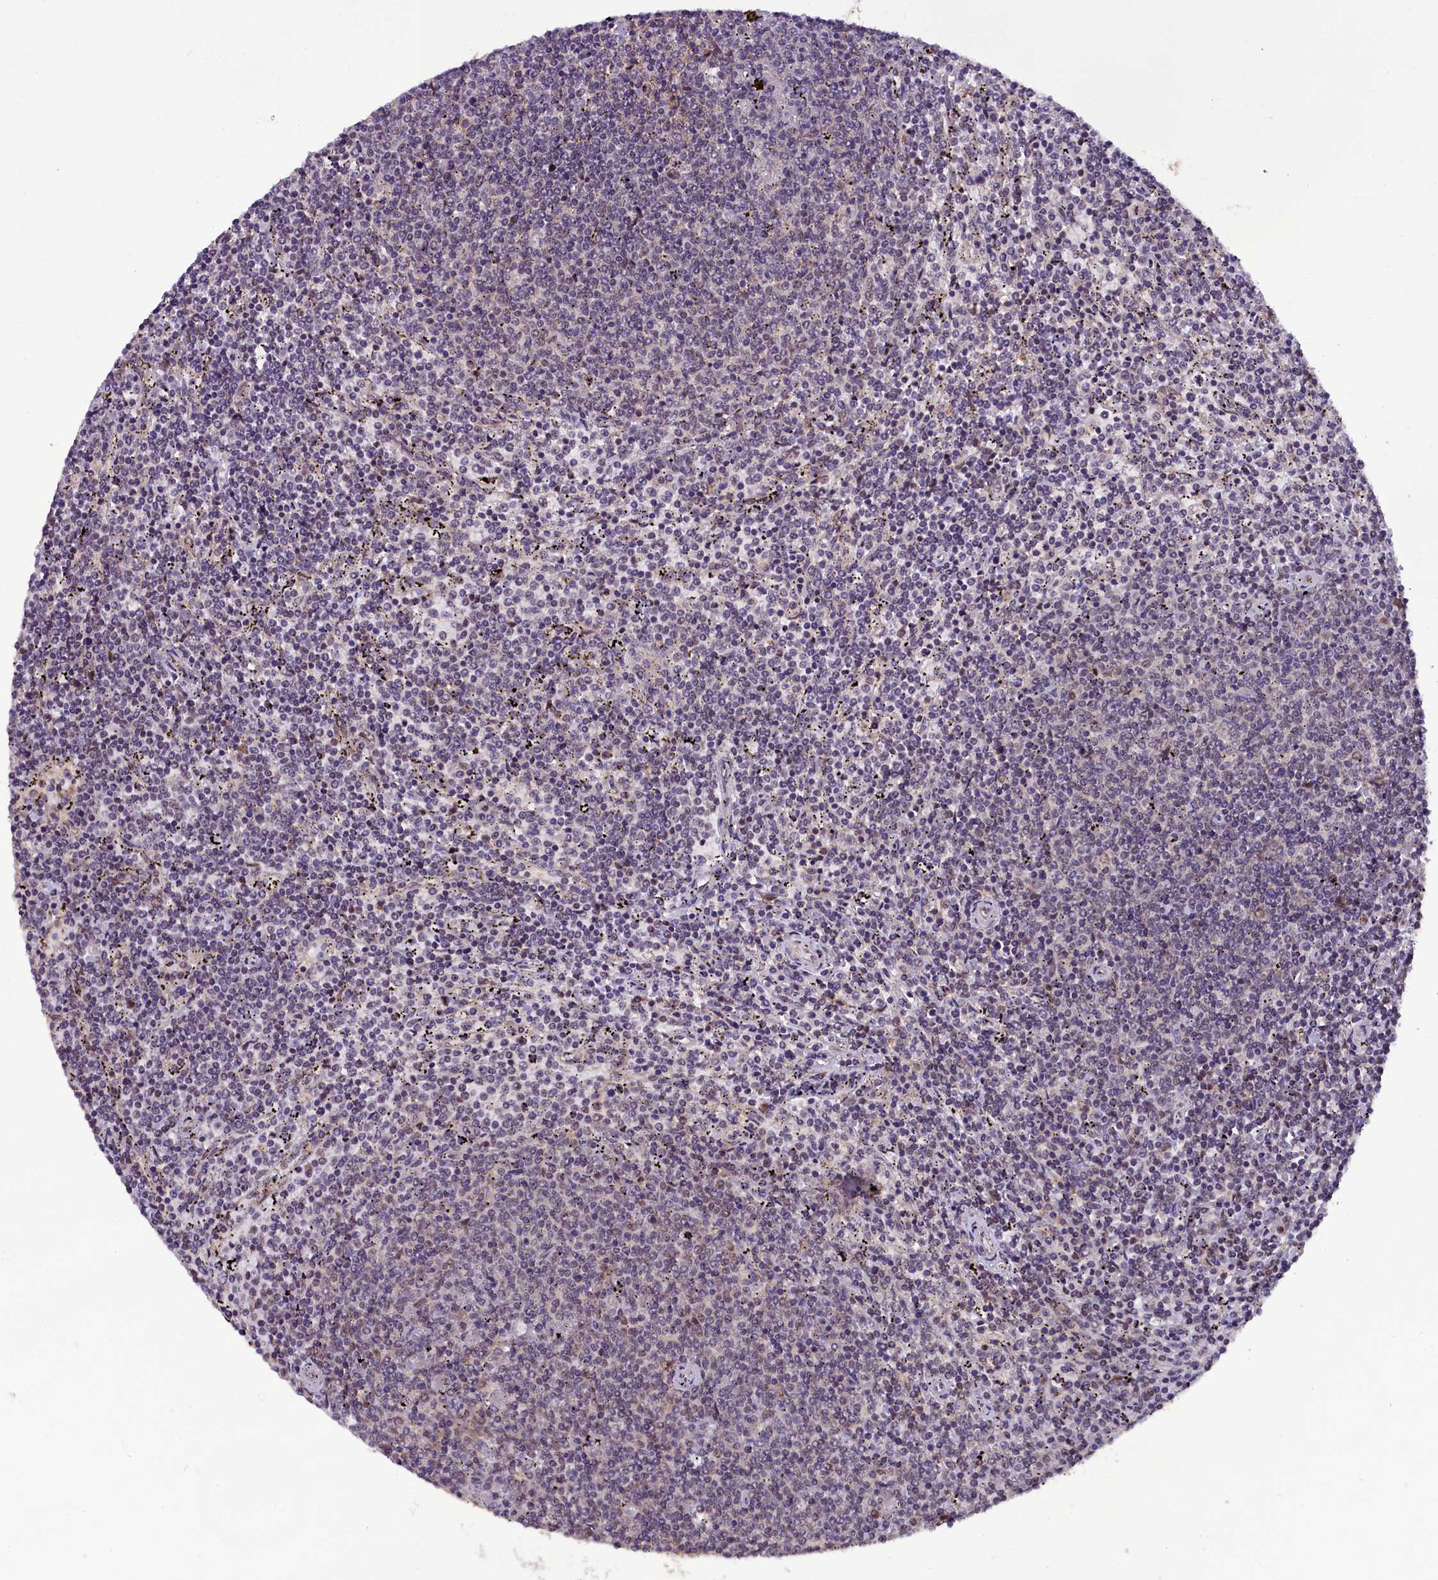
{"staining": {"intensity": "negative", "quantity": "none", "location": "none"}, "tissue": "lymphoma", "cell_type": "Tumor cells", "image_type": "cancer", "snomed": [{"axis": "morphology", "description": "Malignant lymphoma, non-Hodgkin's type, Low grade"}, {"axis": "topography", "description": "Spleen"}], "caption": "Immunohistochemistry (IHC) of low-grade malignant lymphoma, non-Hodgkin's type exhibits no staining in tumor cells.", "gene": "RPUSD2", "patient": {"sex": "female", "age": 50}}